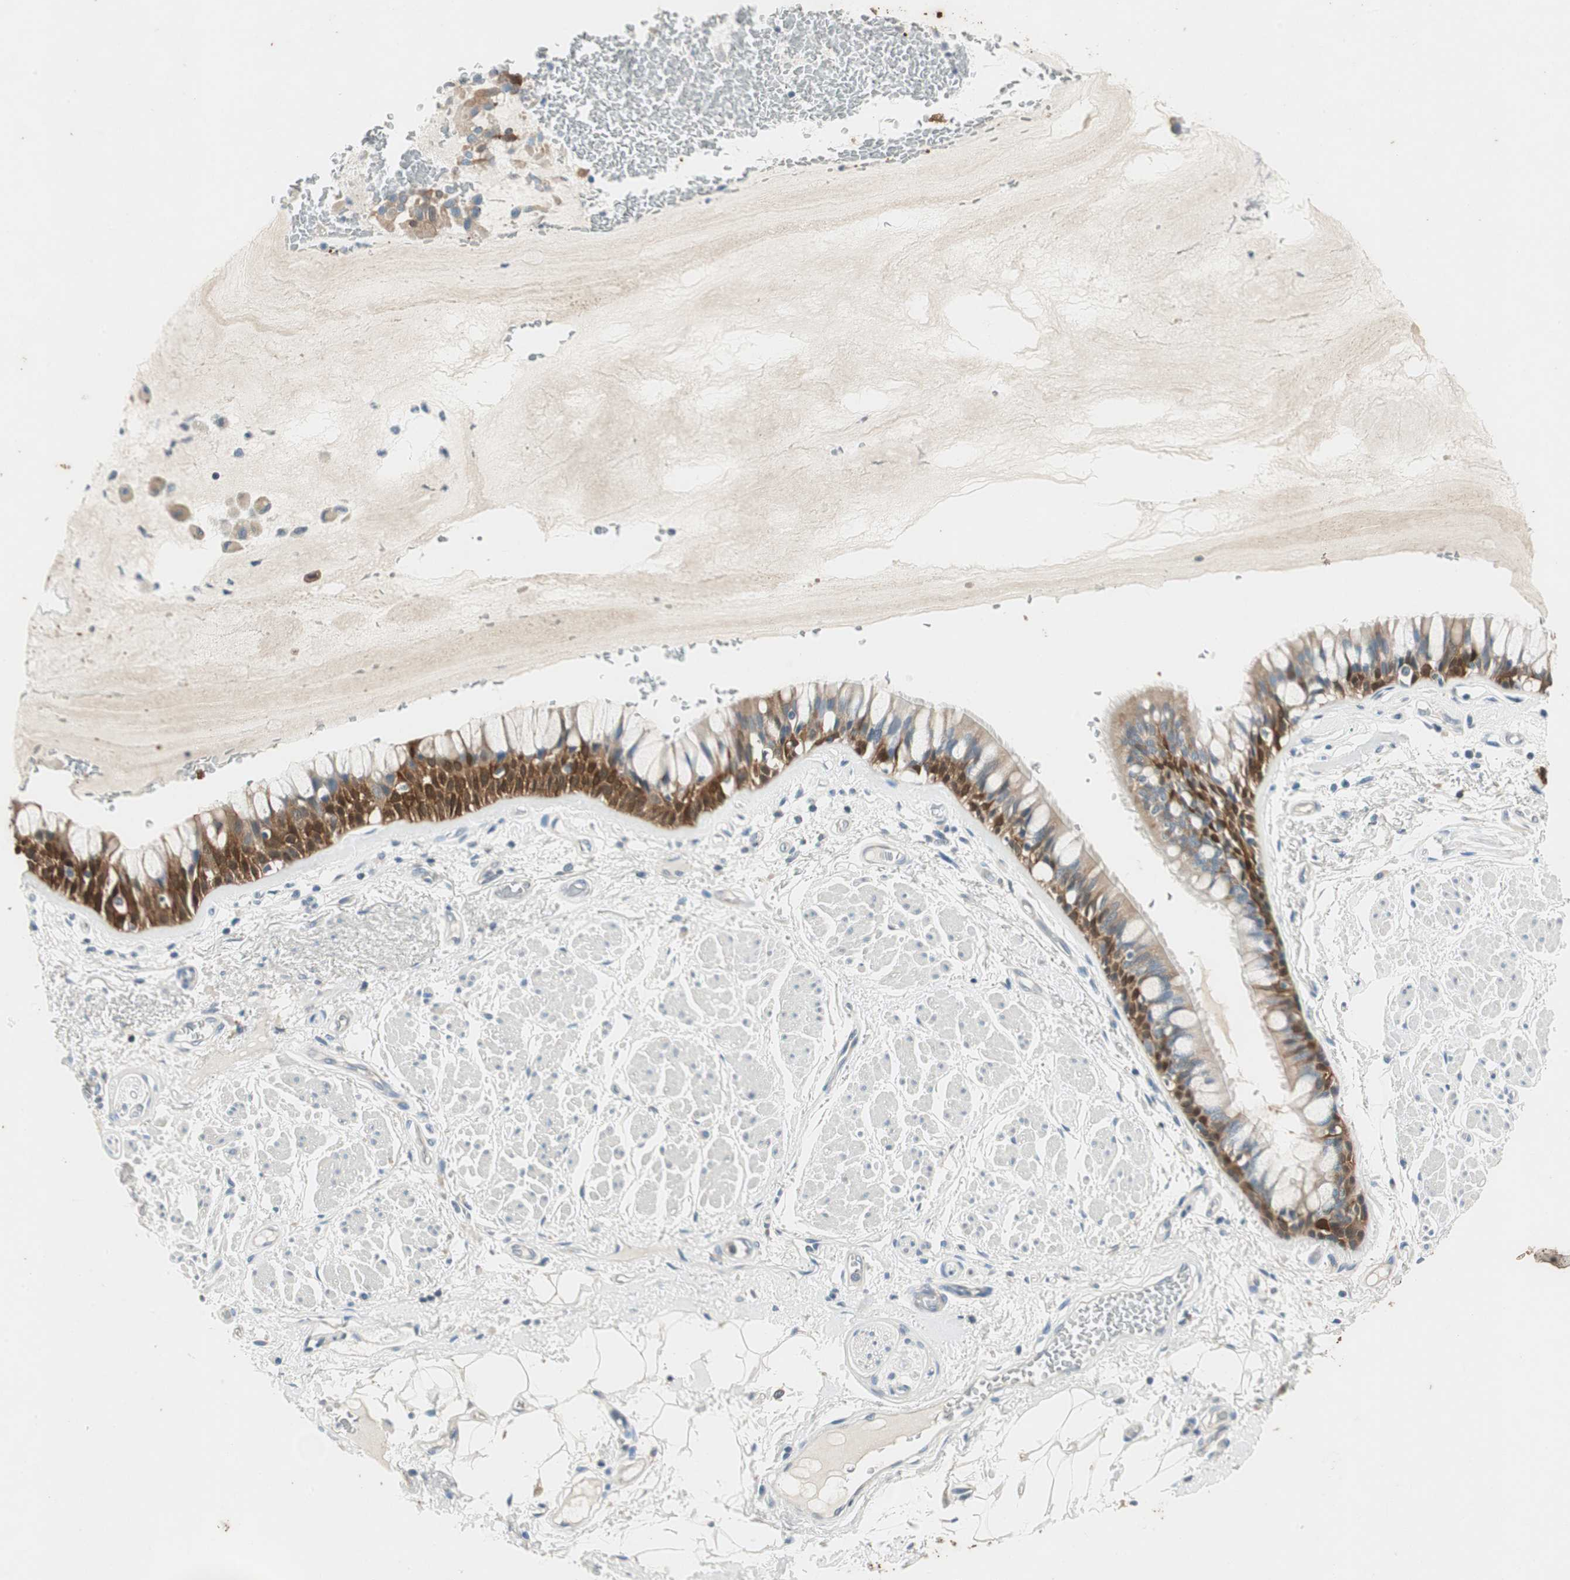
{"staining": {"intensity": "moderate", "quantity": ">75%", "location": "cytoplasmic/membranous"}, "tissue": "bronchus", "cell_type": "Respiratory epithelial cells", "image_type": "normal", "snomed": [{"axis": "morphology", "description": "Normal tissue, NOS"}, {"axis": "topography", "description": "Bronchus"}], "caption": "The image exhibits a brown stain indicating the presence of a protein in the cytoplasmic/membranous of respiratory epithelial cells in bronchus. The protein is stained brown, and the nuclei are stained in blue (DAB IHC with brightfield microscopy, high magnification).", "gene": "SERPINB5", "patient": {"sex": "male", "age": 66}}